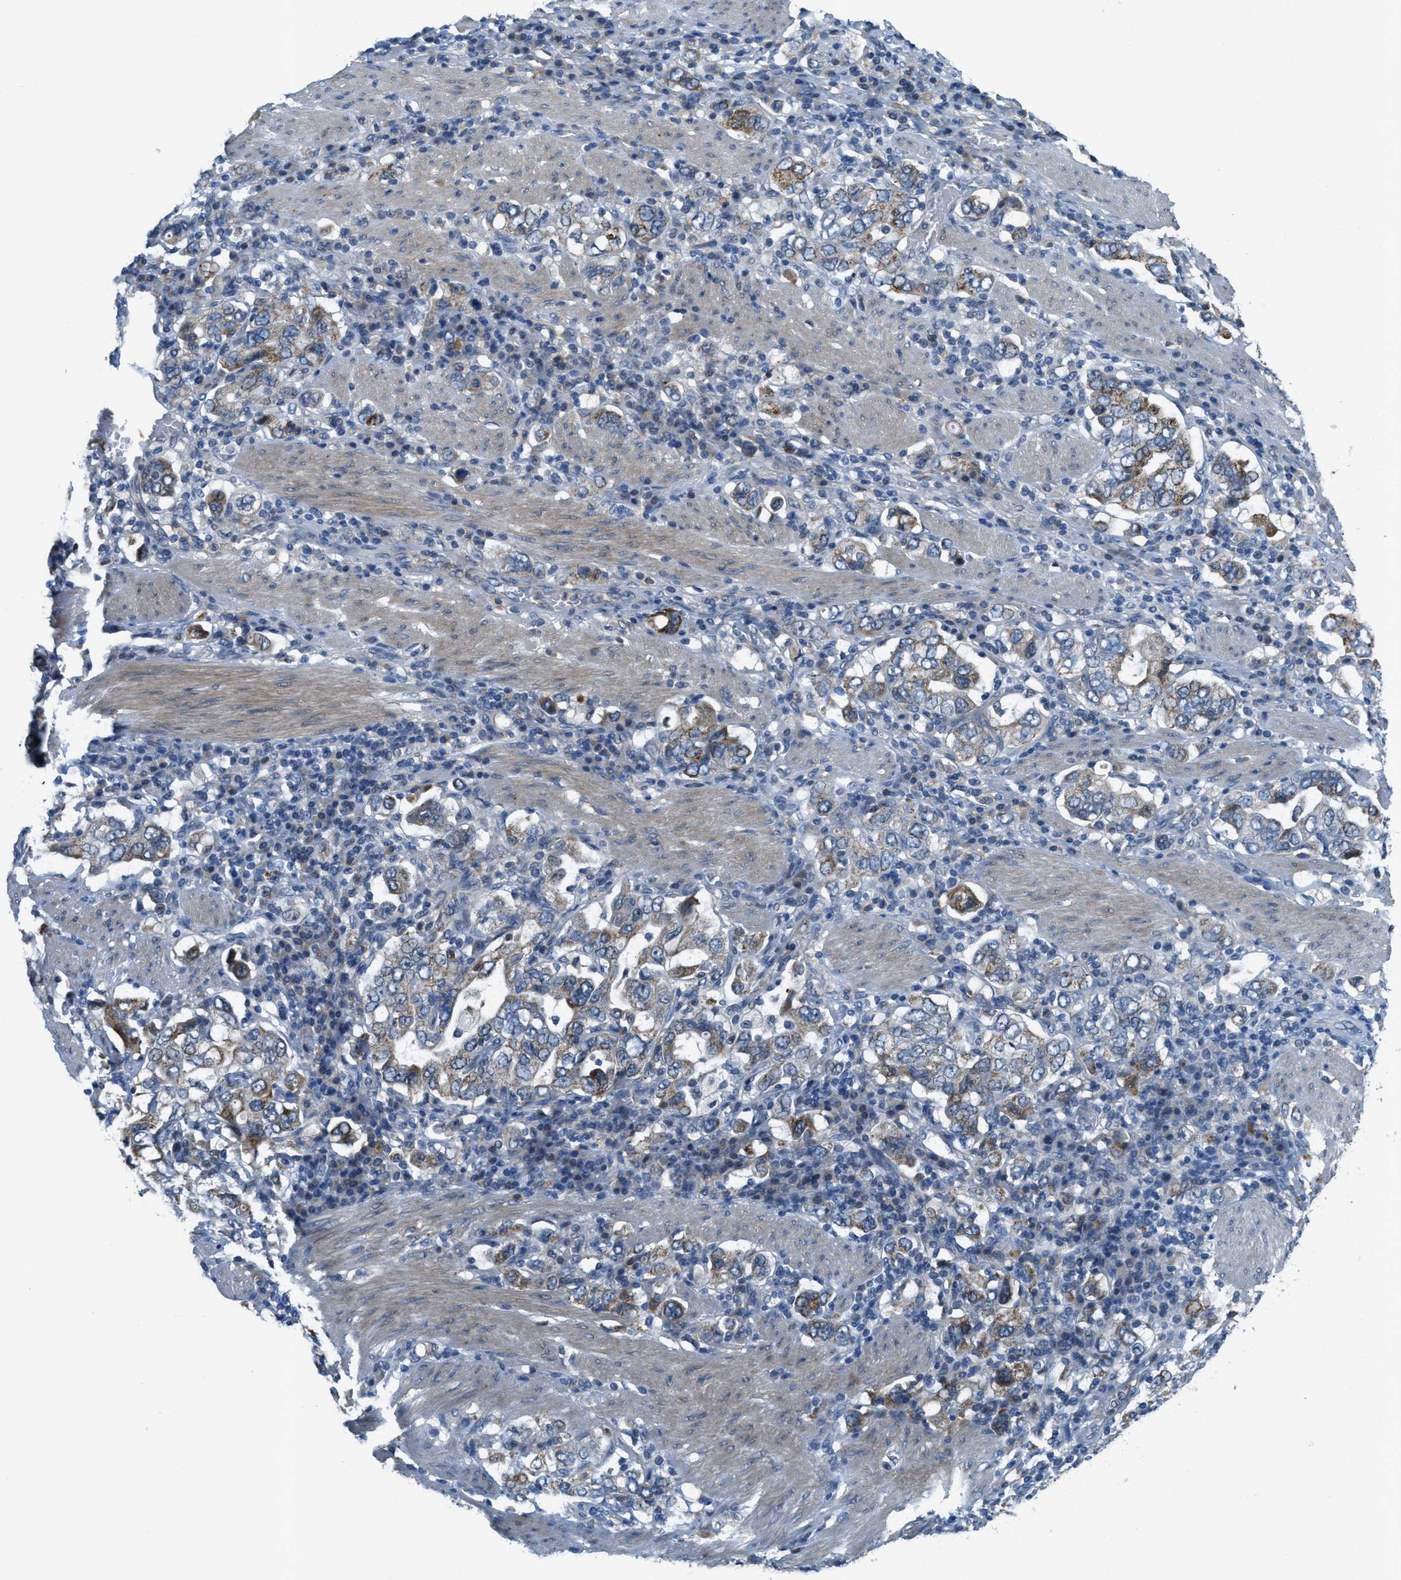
{"staining": {"intensity": "moderate", "quantity": "25%-75%", "location": "cytoplasmic/membranous"}, "tissue": "stomach cancer", "cell_type": "Tumor cells", "image_type": "cancer", "snomed": [{"axis": "morphology", "description": "Adenocarcinoma, NOS"}, {"axis": "topography", "description": "Stomach, upper"}], "caption": "A brown stain shows moderate cytoplasmic/membranous positivity of a protein in adenocarcinoma (stomach) tumor cells.", "gene": "SNX14", "patient": {"sex": "male", "age": 62}}